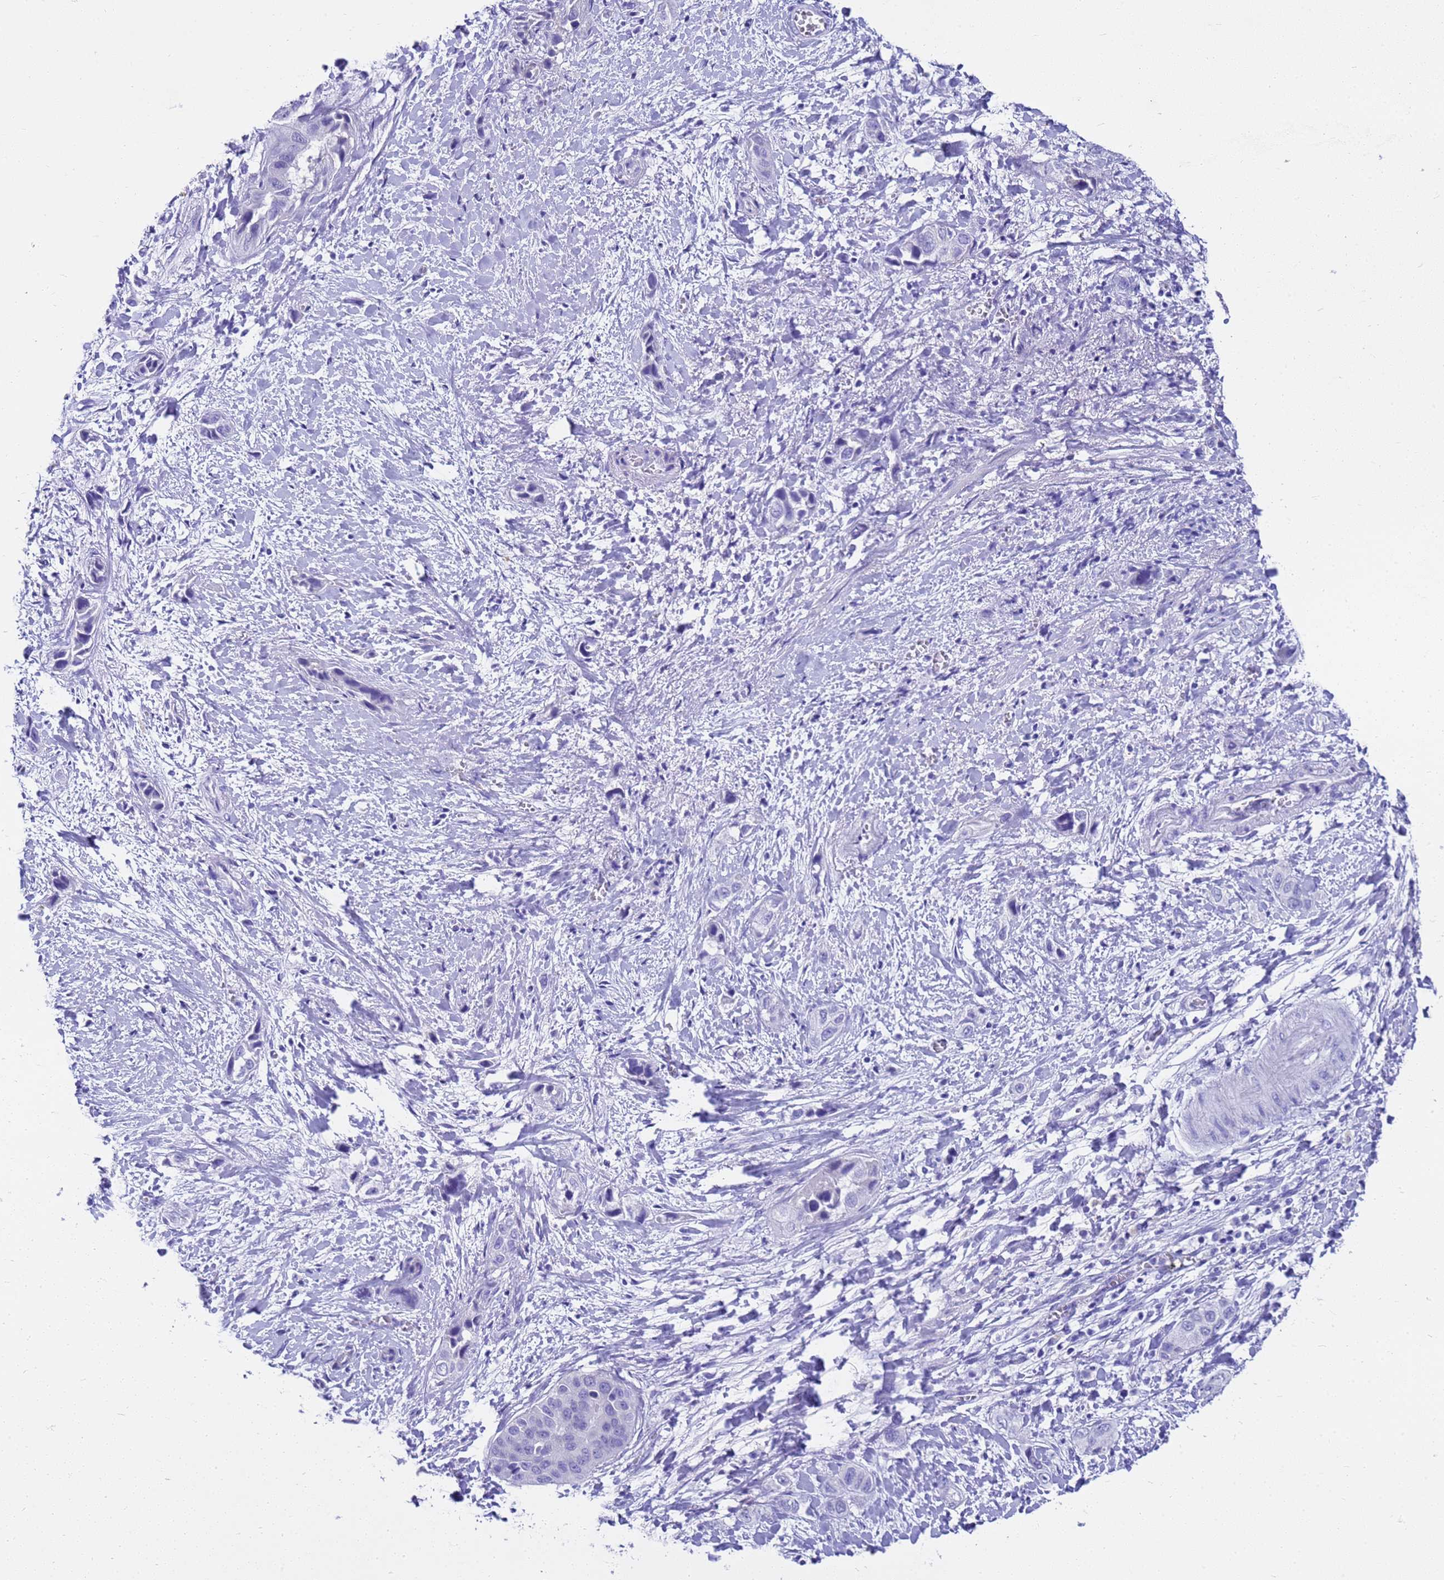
{"staining": {"intensity": "negative", "quantity": "none", "location": "none"}, "tissue": "liver cancer", "cell_type": "Tumor cells", "image_type": "cancer", "snomed": [{"axis": "morphology", "description": "Cholangiocarcinoma"}, {"axis": "topography", "description": "Liver"}], "caption": "Immunohistochemistry (IHC) micrograph of neoplastic tissue: human liver cancer (cholangiocarcinoma) stained with DAB shows no significant protein expression in tumor cells.", "gene": "MS4A13", "patient": {"sex": "female", "age": 52}}